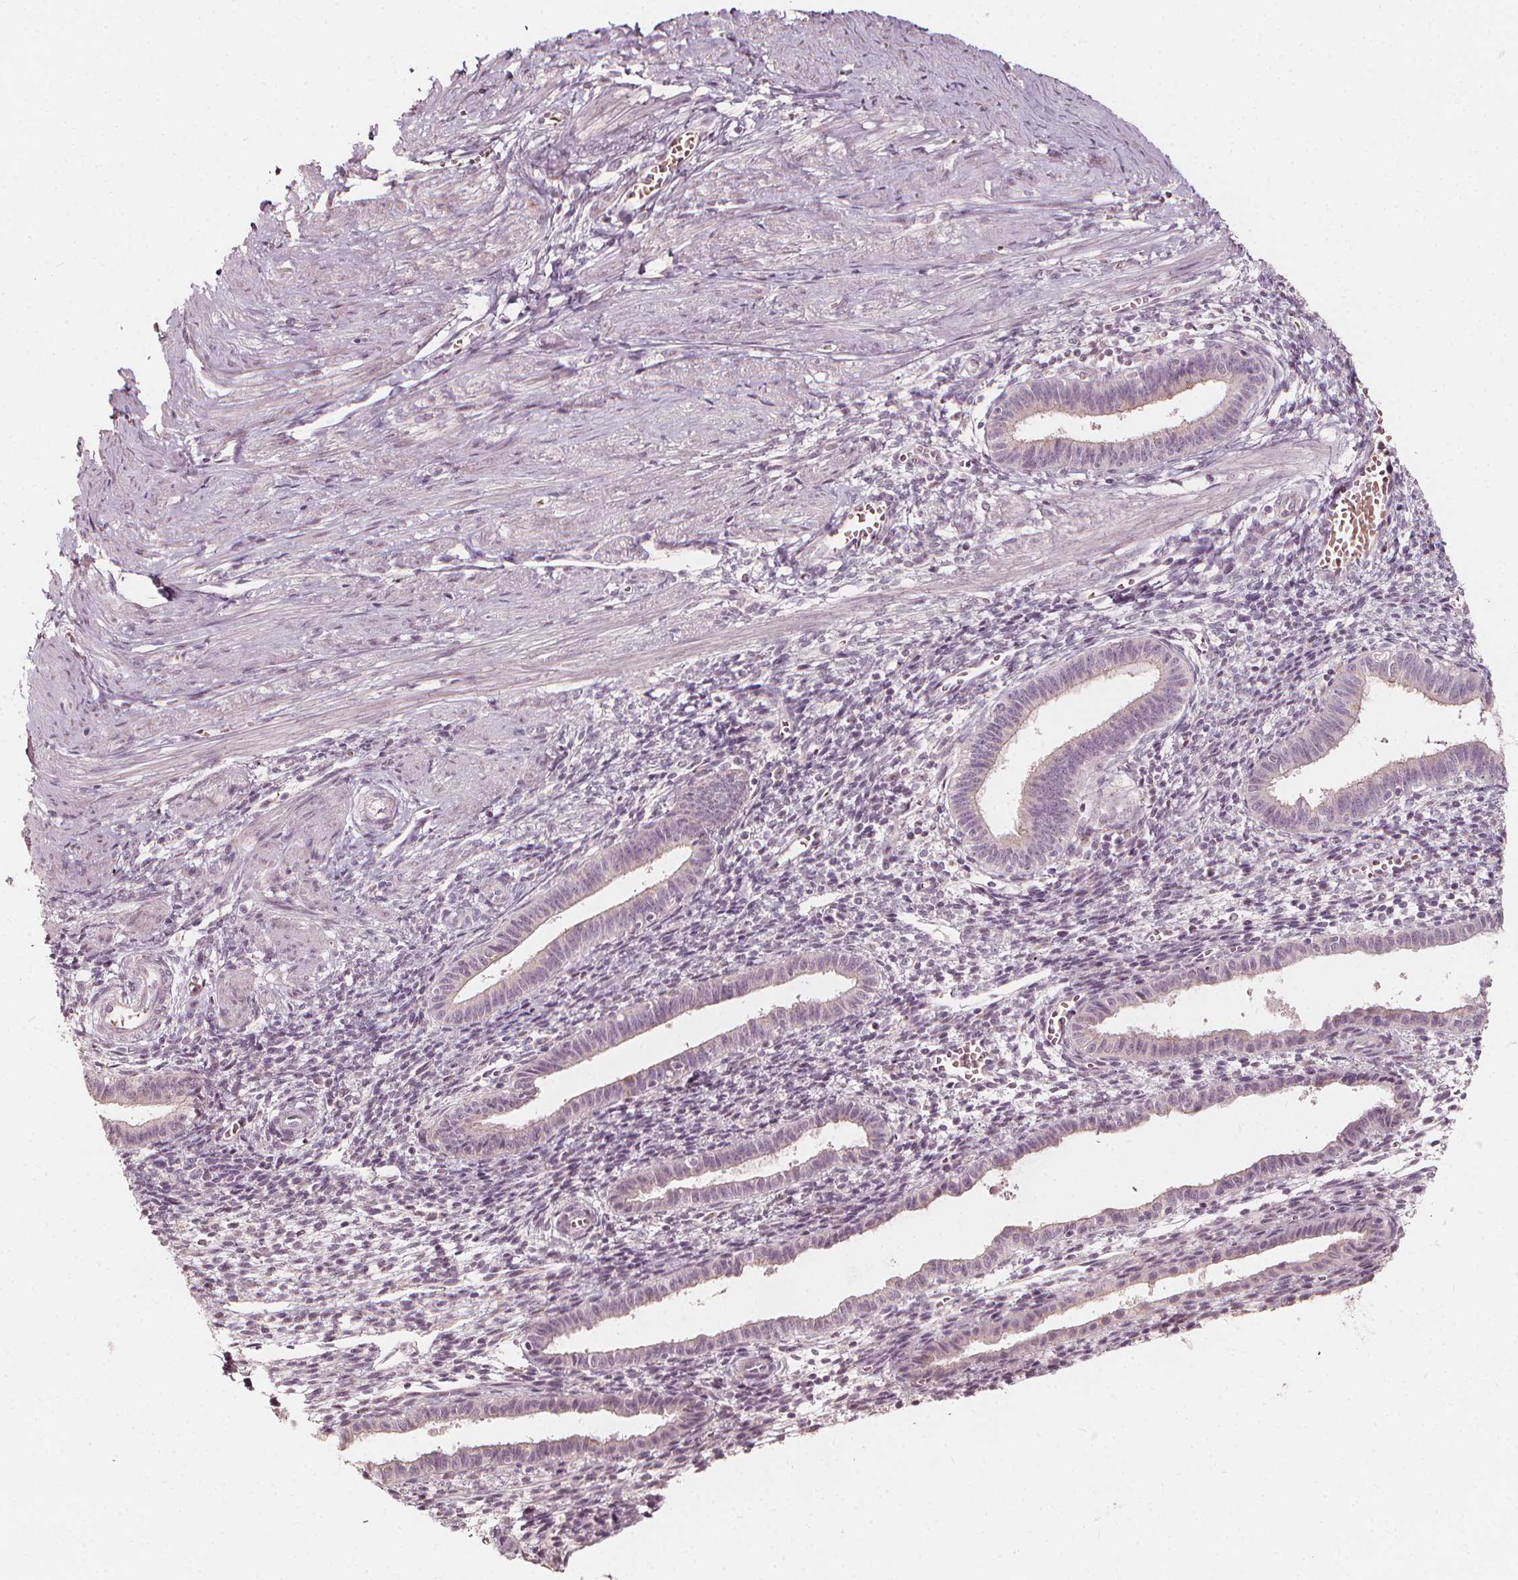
{"staining": {"intensity": "negative", "quantity": "none", "location": "none"}, "tissue": "endometrium", "cell_type": "Cells in endometrial stroma", "image_type": "normal", "snomed": [{"axis": "morphology", "description": "Normal tissue, NOS"}, {"axis": "topography", "description": "Endometrium"}], "caption": "Immunohistochemical staining of normal human endometrium exhibits no significant expression in cells in endometrial stroma. (Brightfield microscopy of DAB (3,3'-diaminobenzidine) immunohistochemistry at high magnification).", "gene": "NPC1L1", "patient": {"sex": "female", "age": 37}}